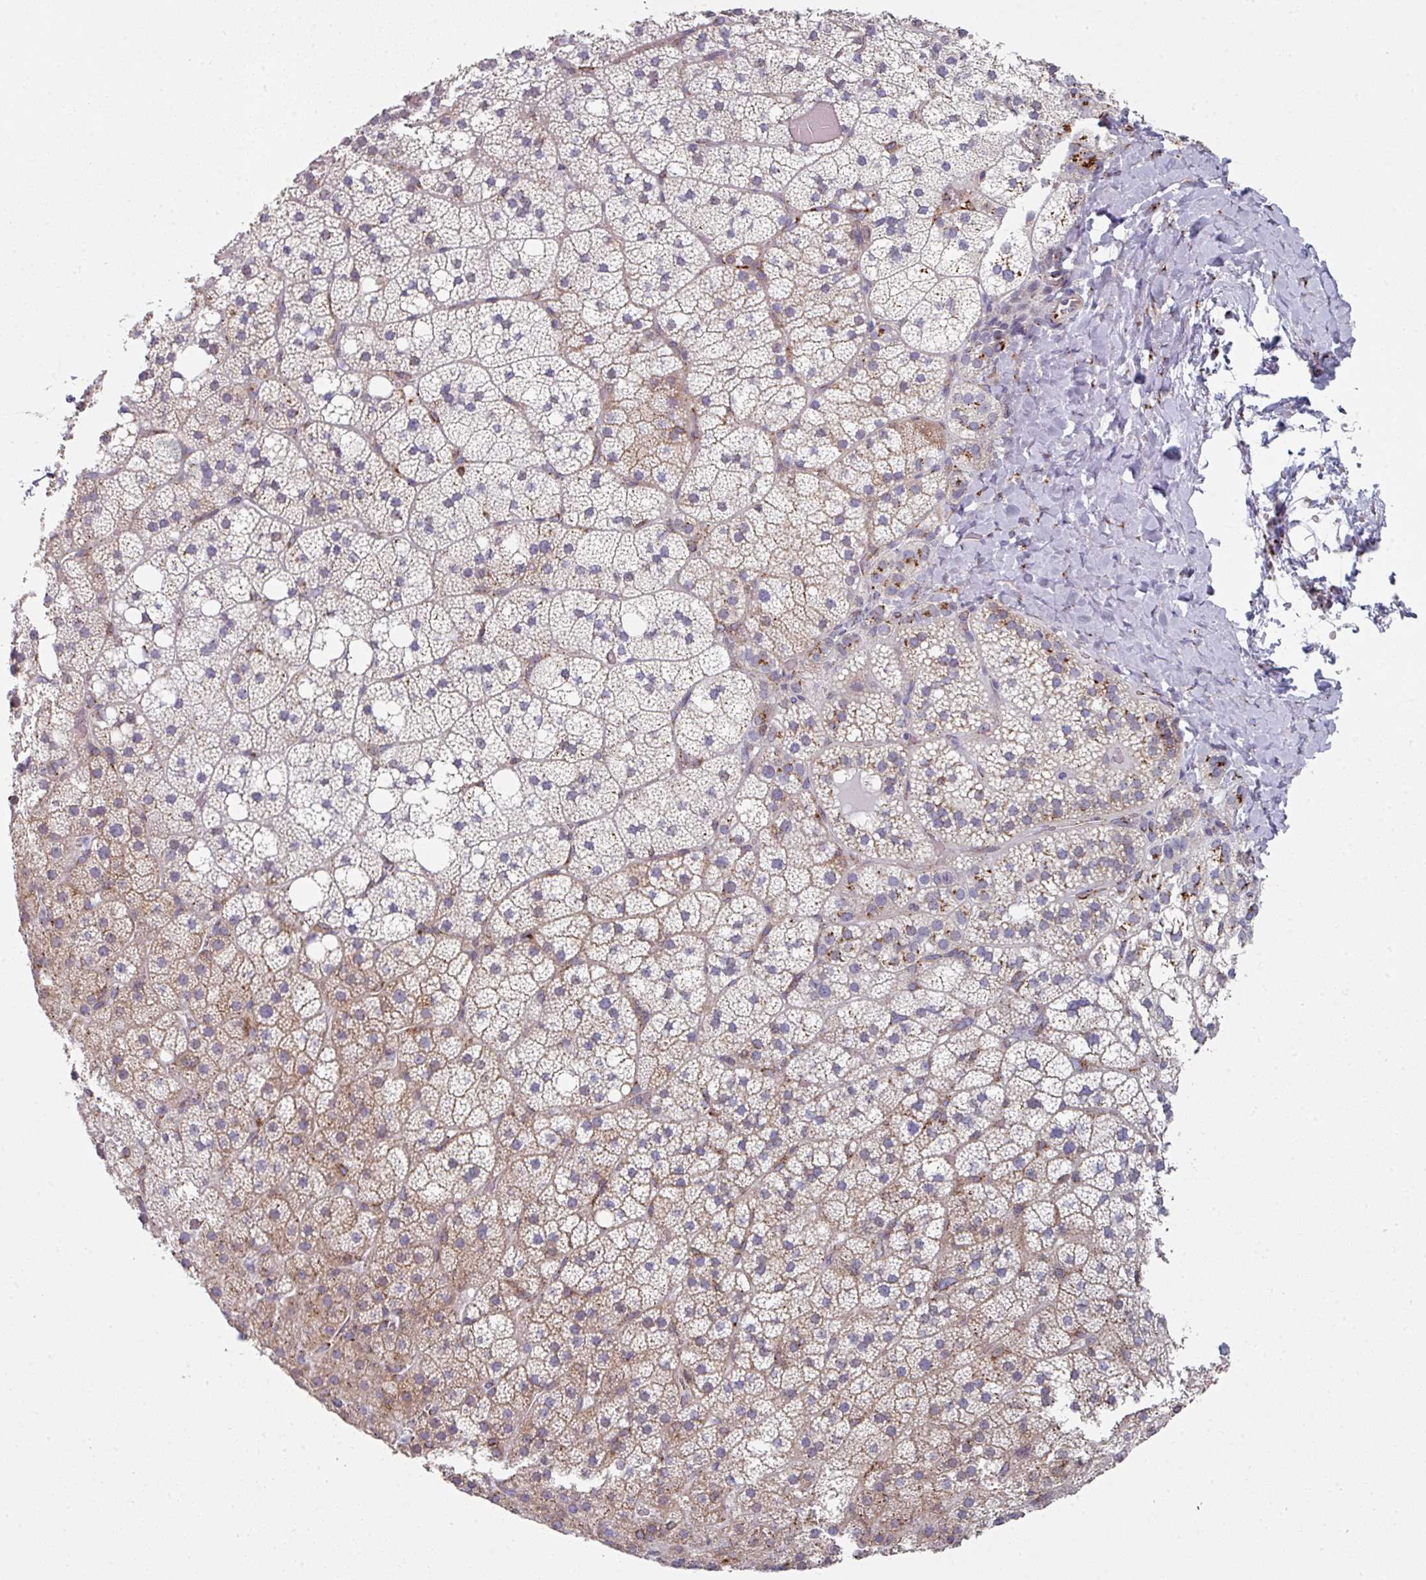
{"staining": {"intensity": "weak", "quantity": "25%-75%", "location": "cytoplasmic/membranous"}, "tissue": "adrenal gland", "cell_type": "Glandular cells", "image_type": "normal", "snomed": [{"axis": "morphology", "description": "Normal tissue, NOS"}, {"axis": "topography", "description": "Adrenal gland"}], "caption": "Glandular cells display low levels of weak cytoplasmic/membranous expression in approximately 25%-75% of cells in normal adrenal gland.", "gene": "CCDC85B", "patient": {"sex": "male", "age": 53}}